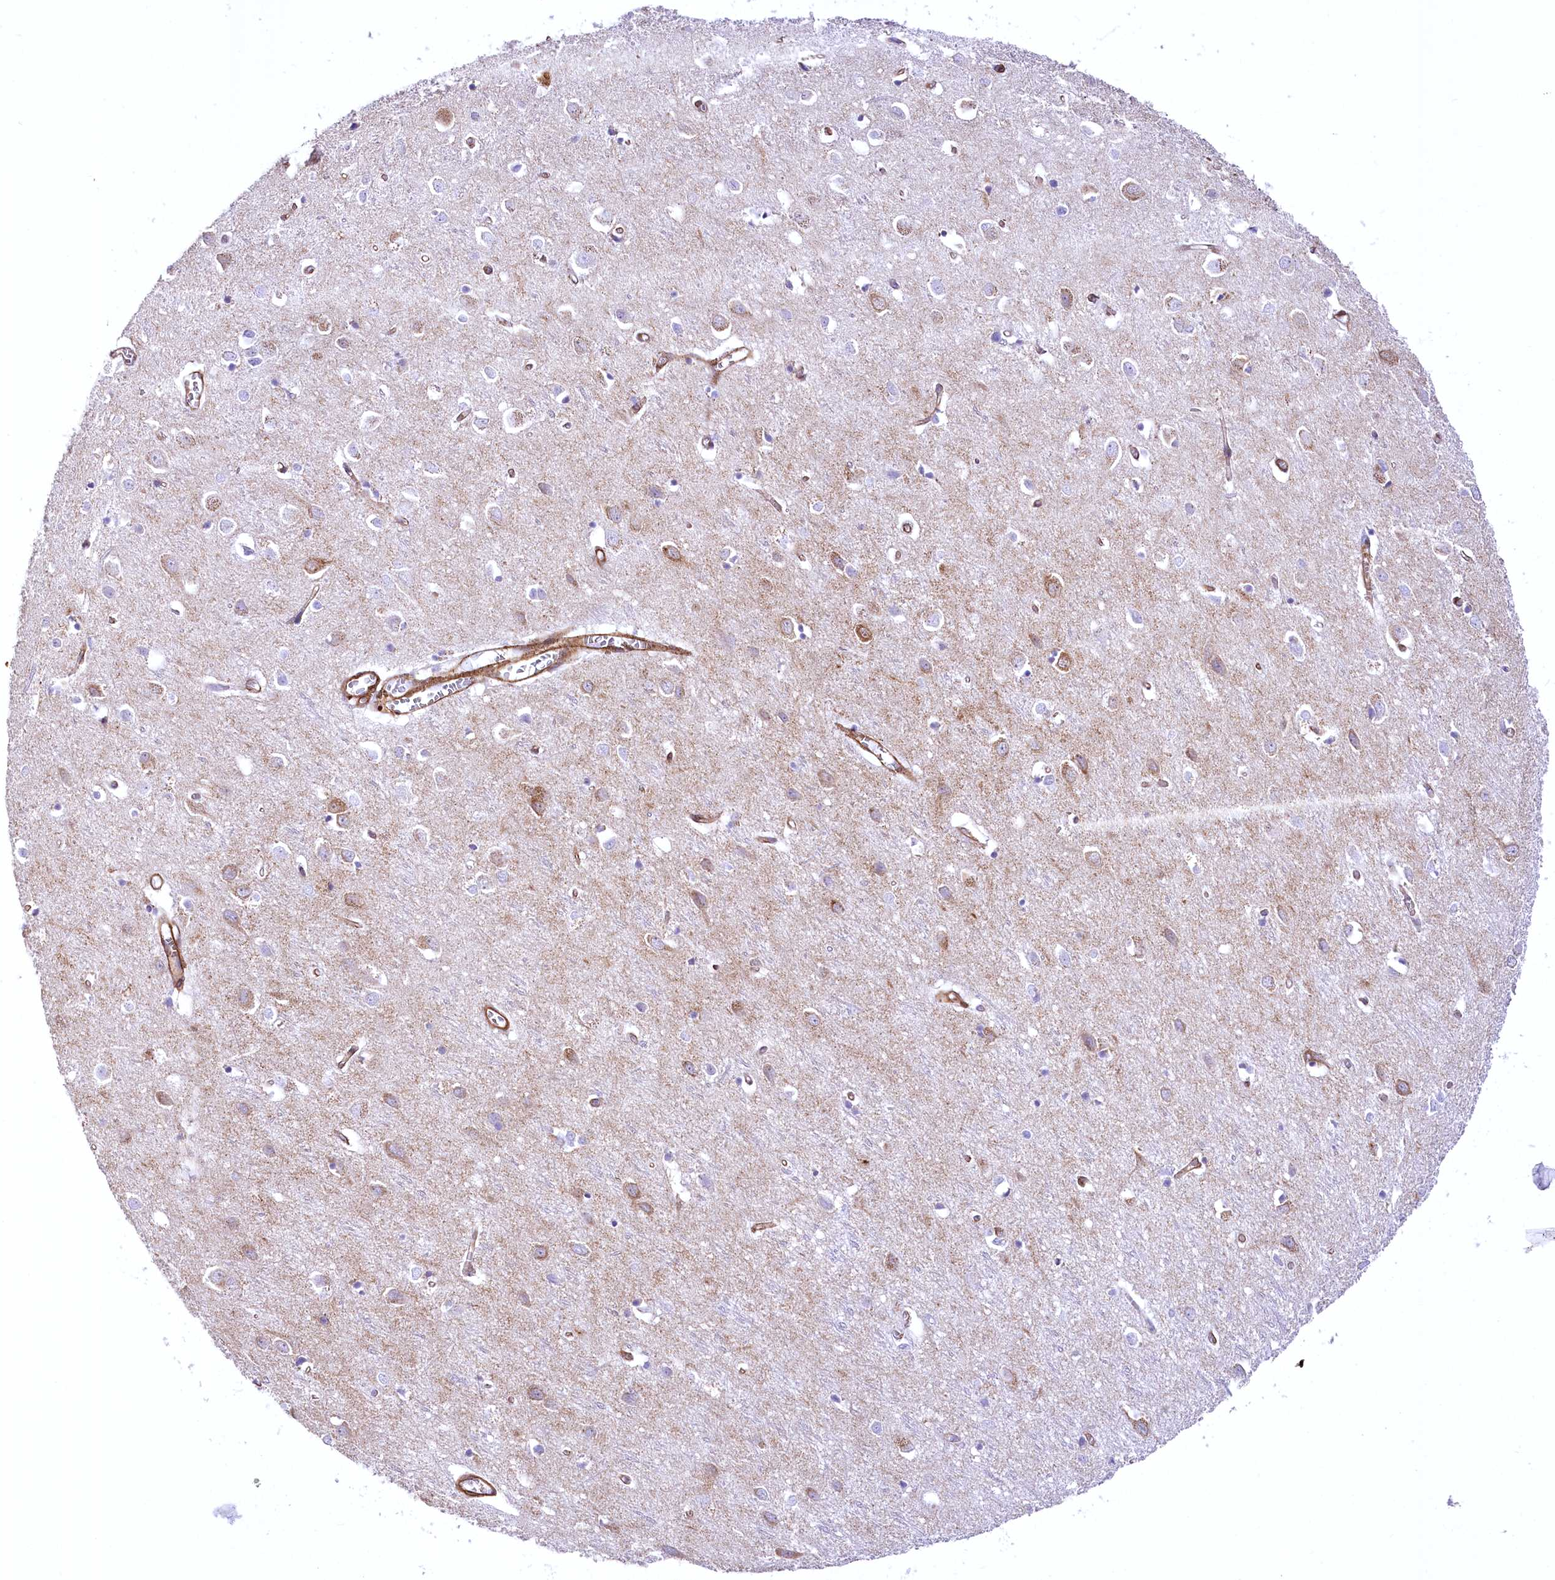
{"staining": {"intensity": "strong", "quantity": "25%-75%", "location": "cytoplasmic/membranous"}, "tissue": "cerebral cortex", "cell_type": "Endothelial cells", "image_type": "normal", "snomed": [{"axis": "morphology", "description": "Normal tissue, NOS"}, {"axis": "topography", "description": "Cerebral cortex"}], "caption": "Endothelial cells demonstrate high levels of strong cytoplasmic/membranous staining in approximately 25%-75% of cells in benign cerebral cortex.", "gene": "SYNPO2", "patient": {"sex": "female", "age": 64}}